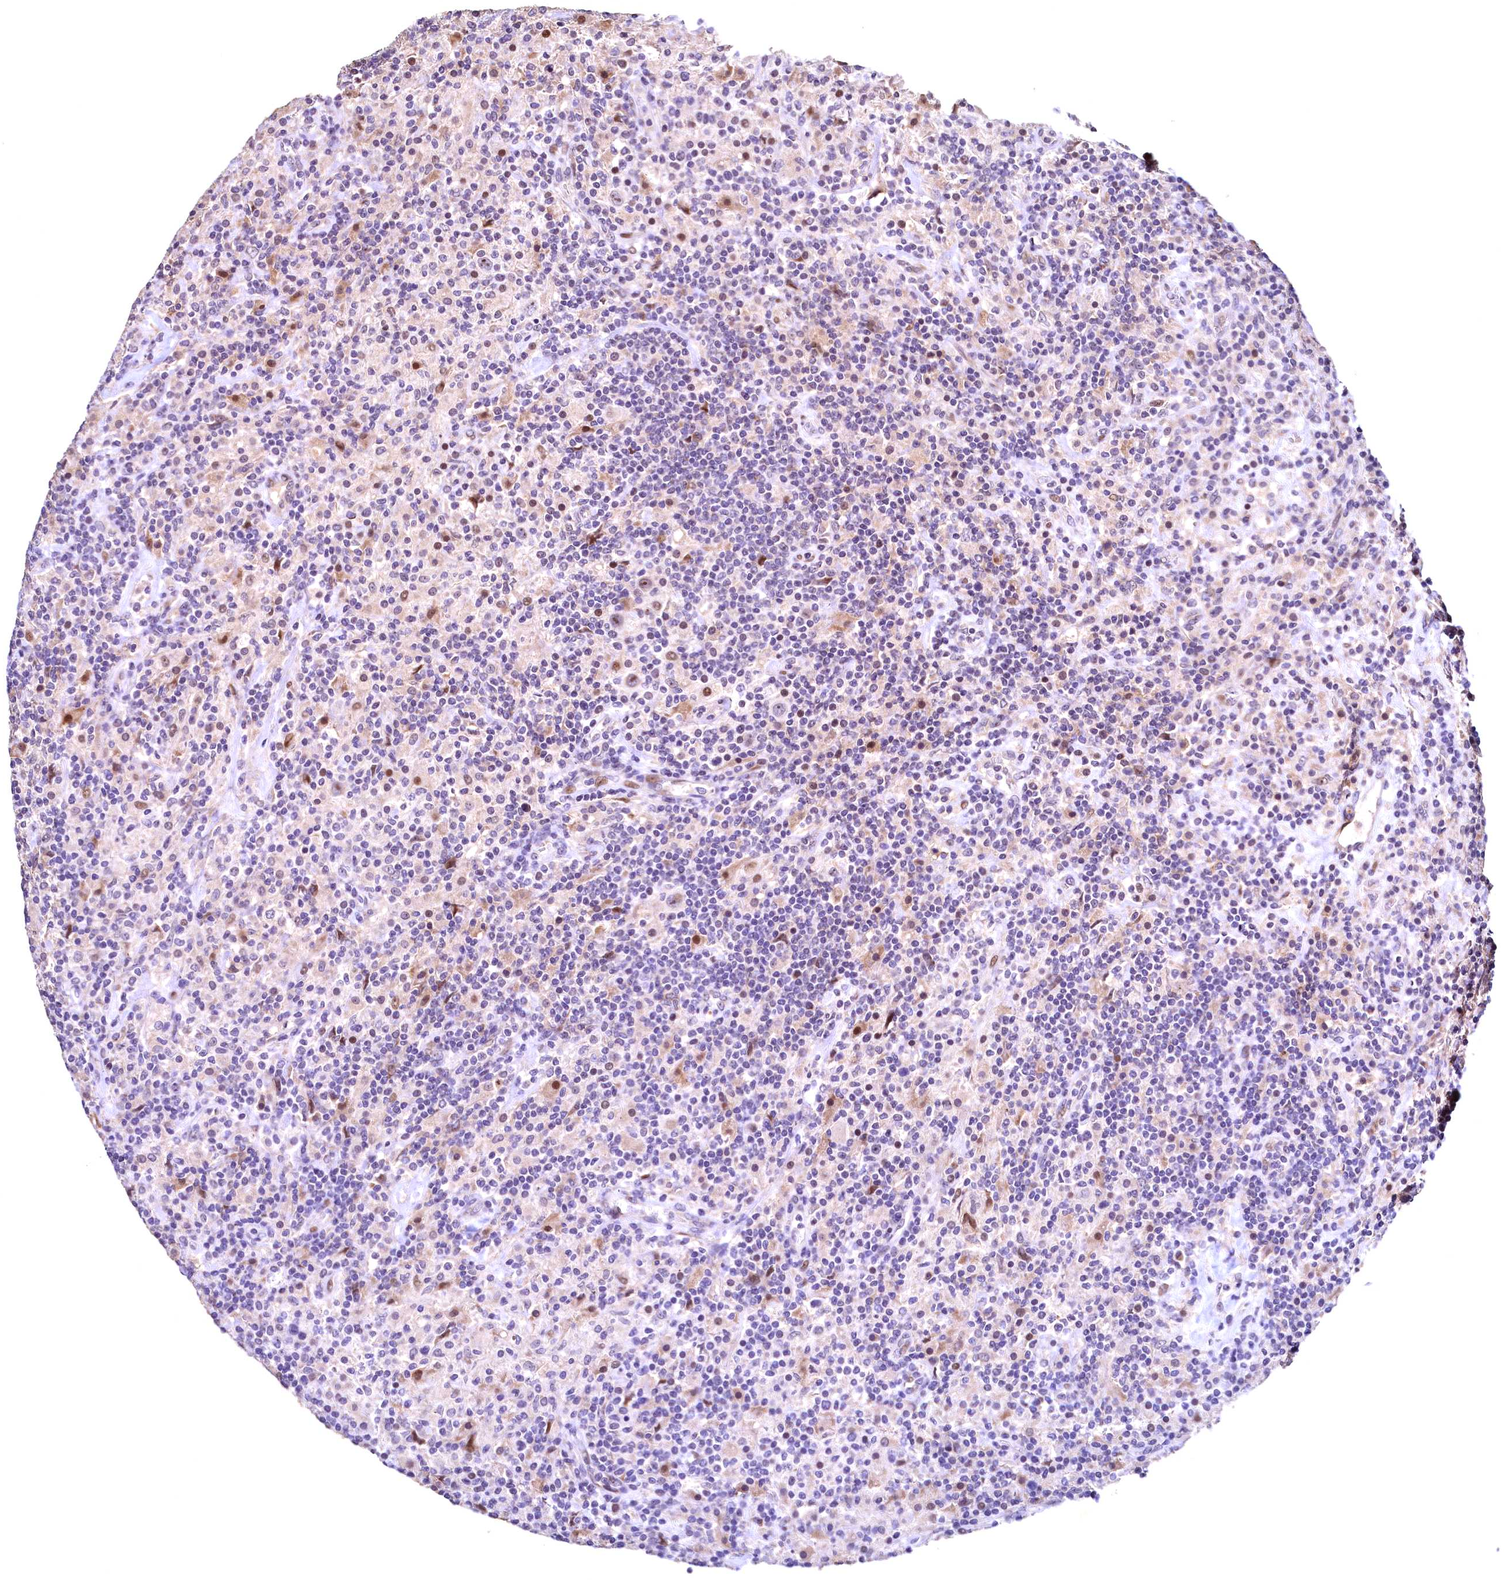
{"staining": {"intensity": "negative", "quantity": "none", "location": "none"}, "tissue": "lymphoma", "cell_type": "Tumor cells", "image_type": "cancer", "snomed": [{"axis": "morphology", "description": "Hodgkin's disease, NOS"}, {"axis": "topography", "description": "Lymph node"}], "caption": "High power microscopy histopathology image of an IHC image of lymphoma, revealing no significant positivity in tumor cells. (Immunohistochemistry, brightfield microscopy, high magnification).", "gene": "LATS2", "patient": {"sex": "male", "age": 70}}